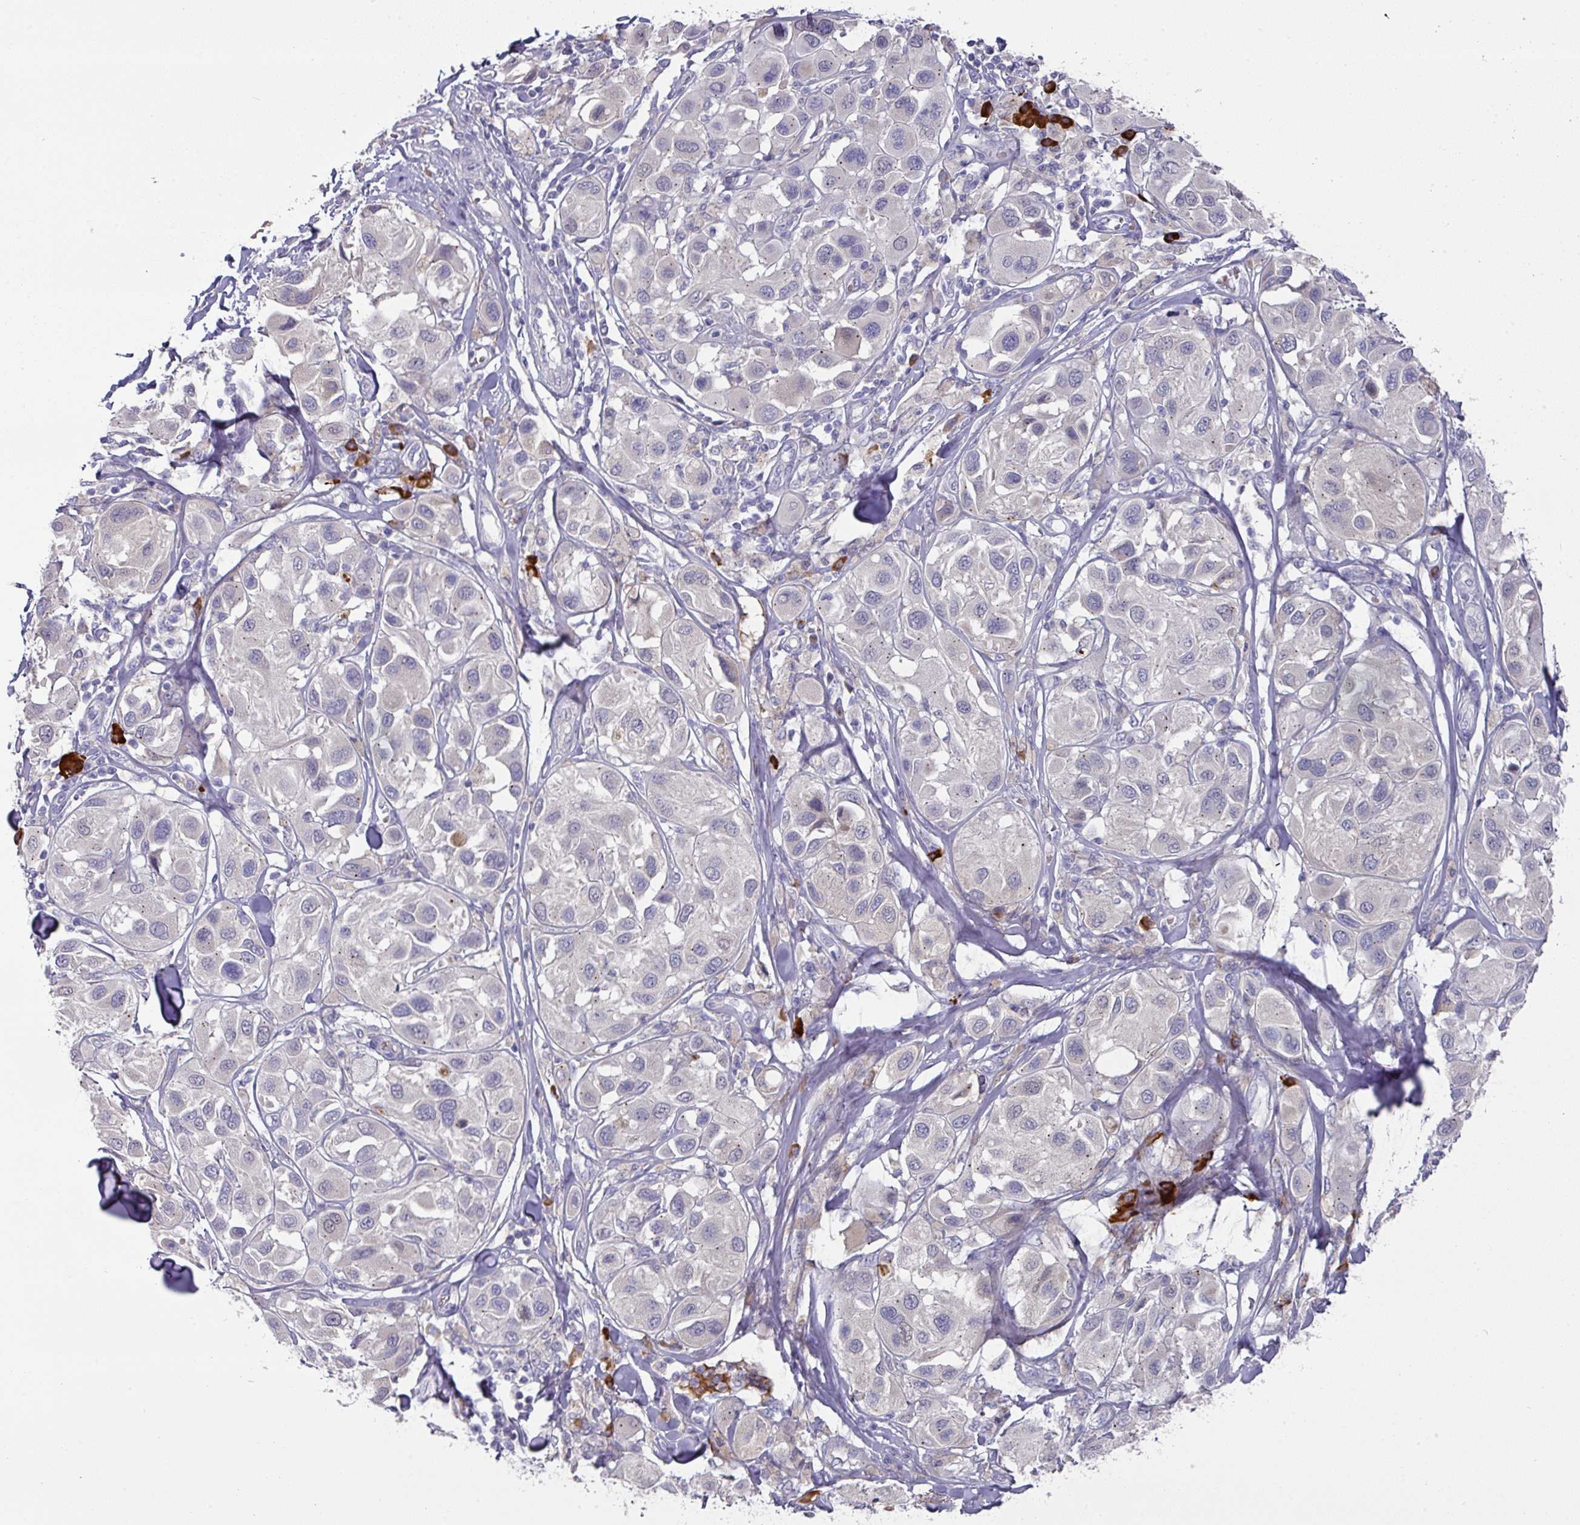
{"staining": {"intensity": "negative", "quantity": "none", "location": "none"}, "tissue": "melanoma", "cell_type": "Tumor cells", "image_type": "cancer", "snomed": [{"axis": "morphology", "description": "Malignant melanoma, Metastatic site"}, {"axis": "topography", "description": "Skin"}], "caption": "The immunohistochemistry image has no significant staining in tumor cells of melanoma tissue.", "gene": "IL4R", "patient": {"sex": "male", "age": 41}}